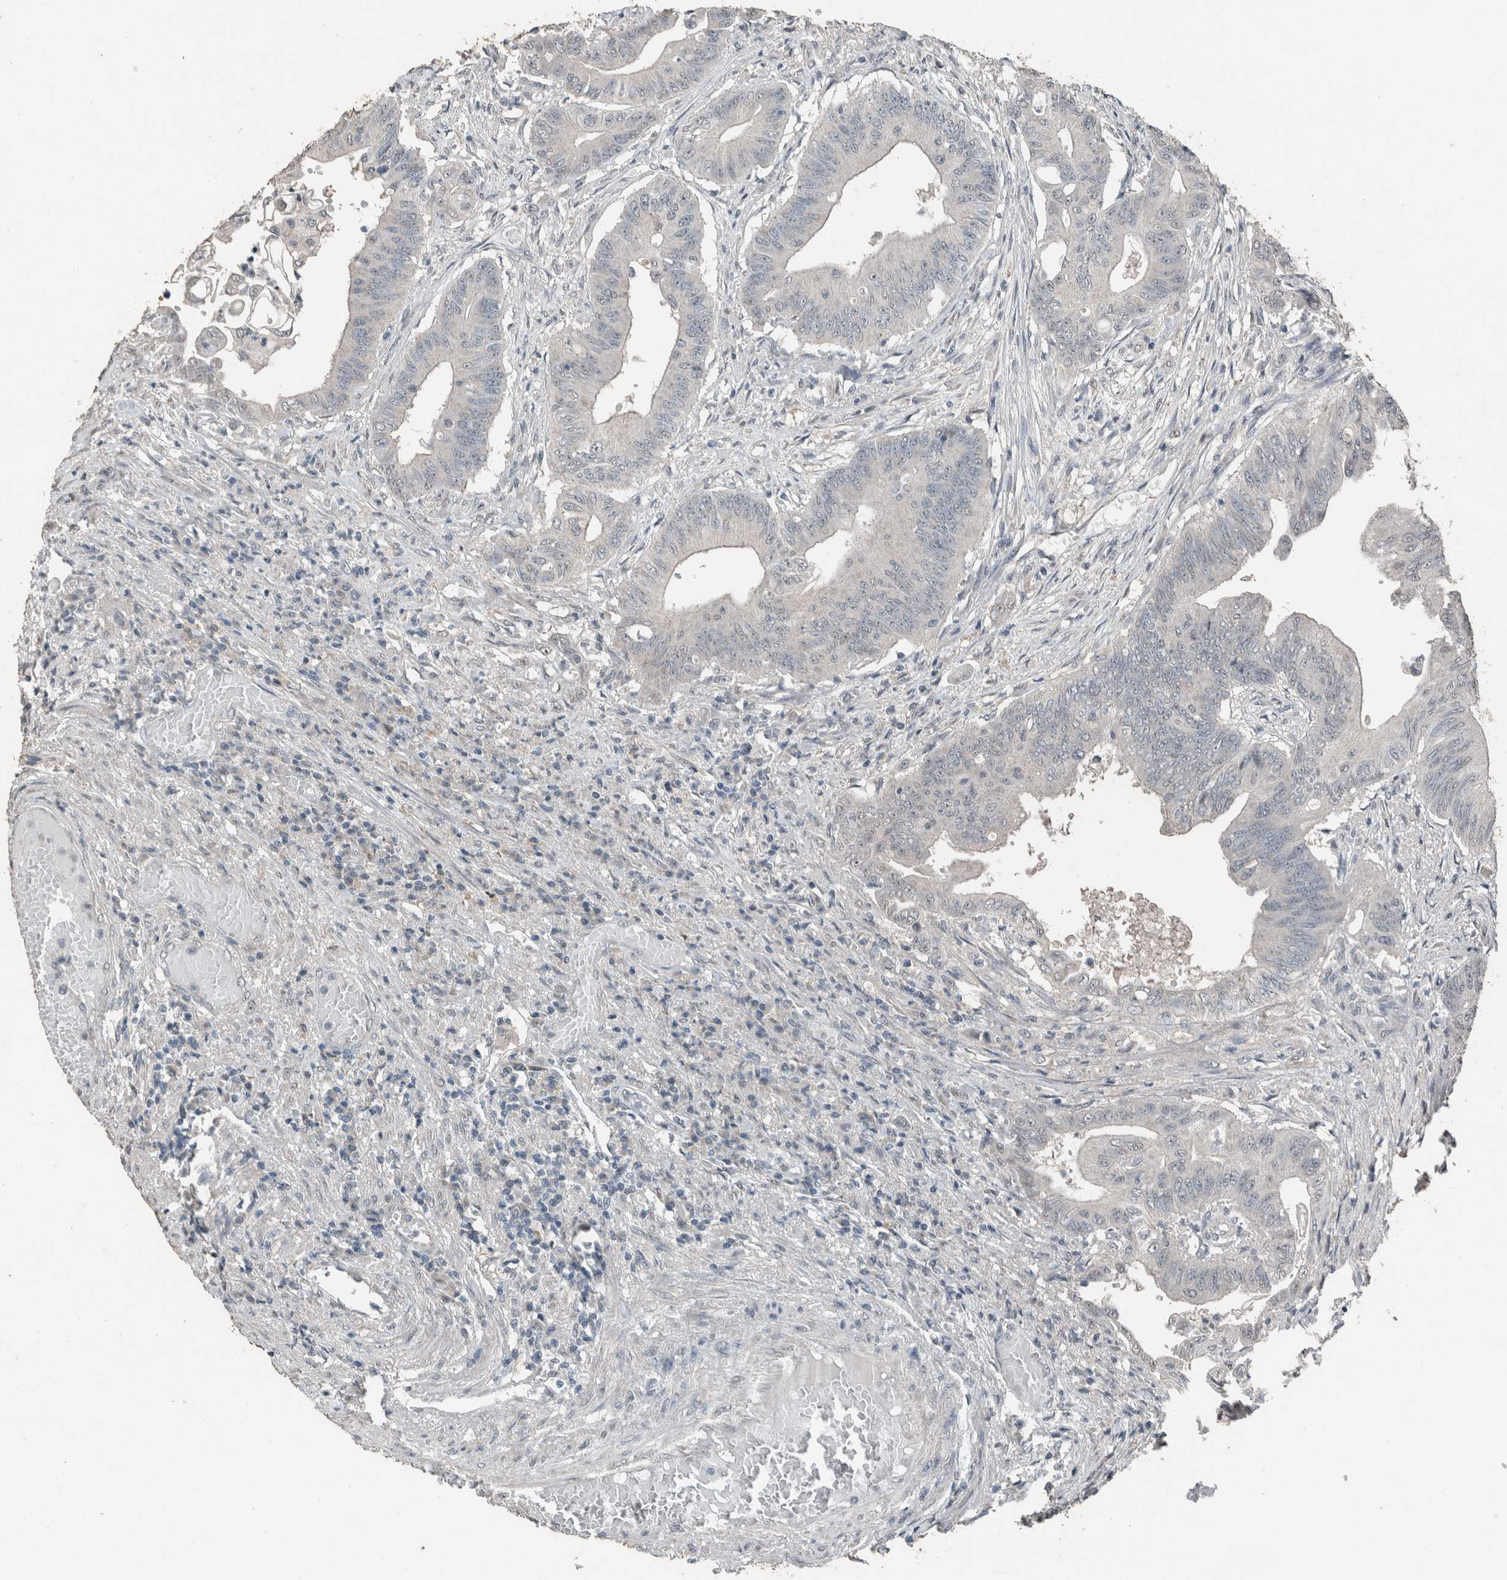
{"staining": {"intensity": "negative", "quantity": "none", "location": "none"}, "tissue": "colorectal cancer", "cell_type": "Tumor cells", "image_type": "cancer", "snomed": [{"axis": "morphology", "description": "Adenoma, NOS"}, {"axis": "morphology", "description": "Adenocarcinoma, NOS"}, {"axis": "topography", "description": "Colon"}], "caption": "High power microscopy histopathology image of an immunohistochemistry (IHC) photomicrograph of colorectal cancer (adenoma), revealing no significant positivity in tumor cells.", "gene": "ACVR2B", "patient": {"sex": "male", "age": 79}}